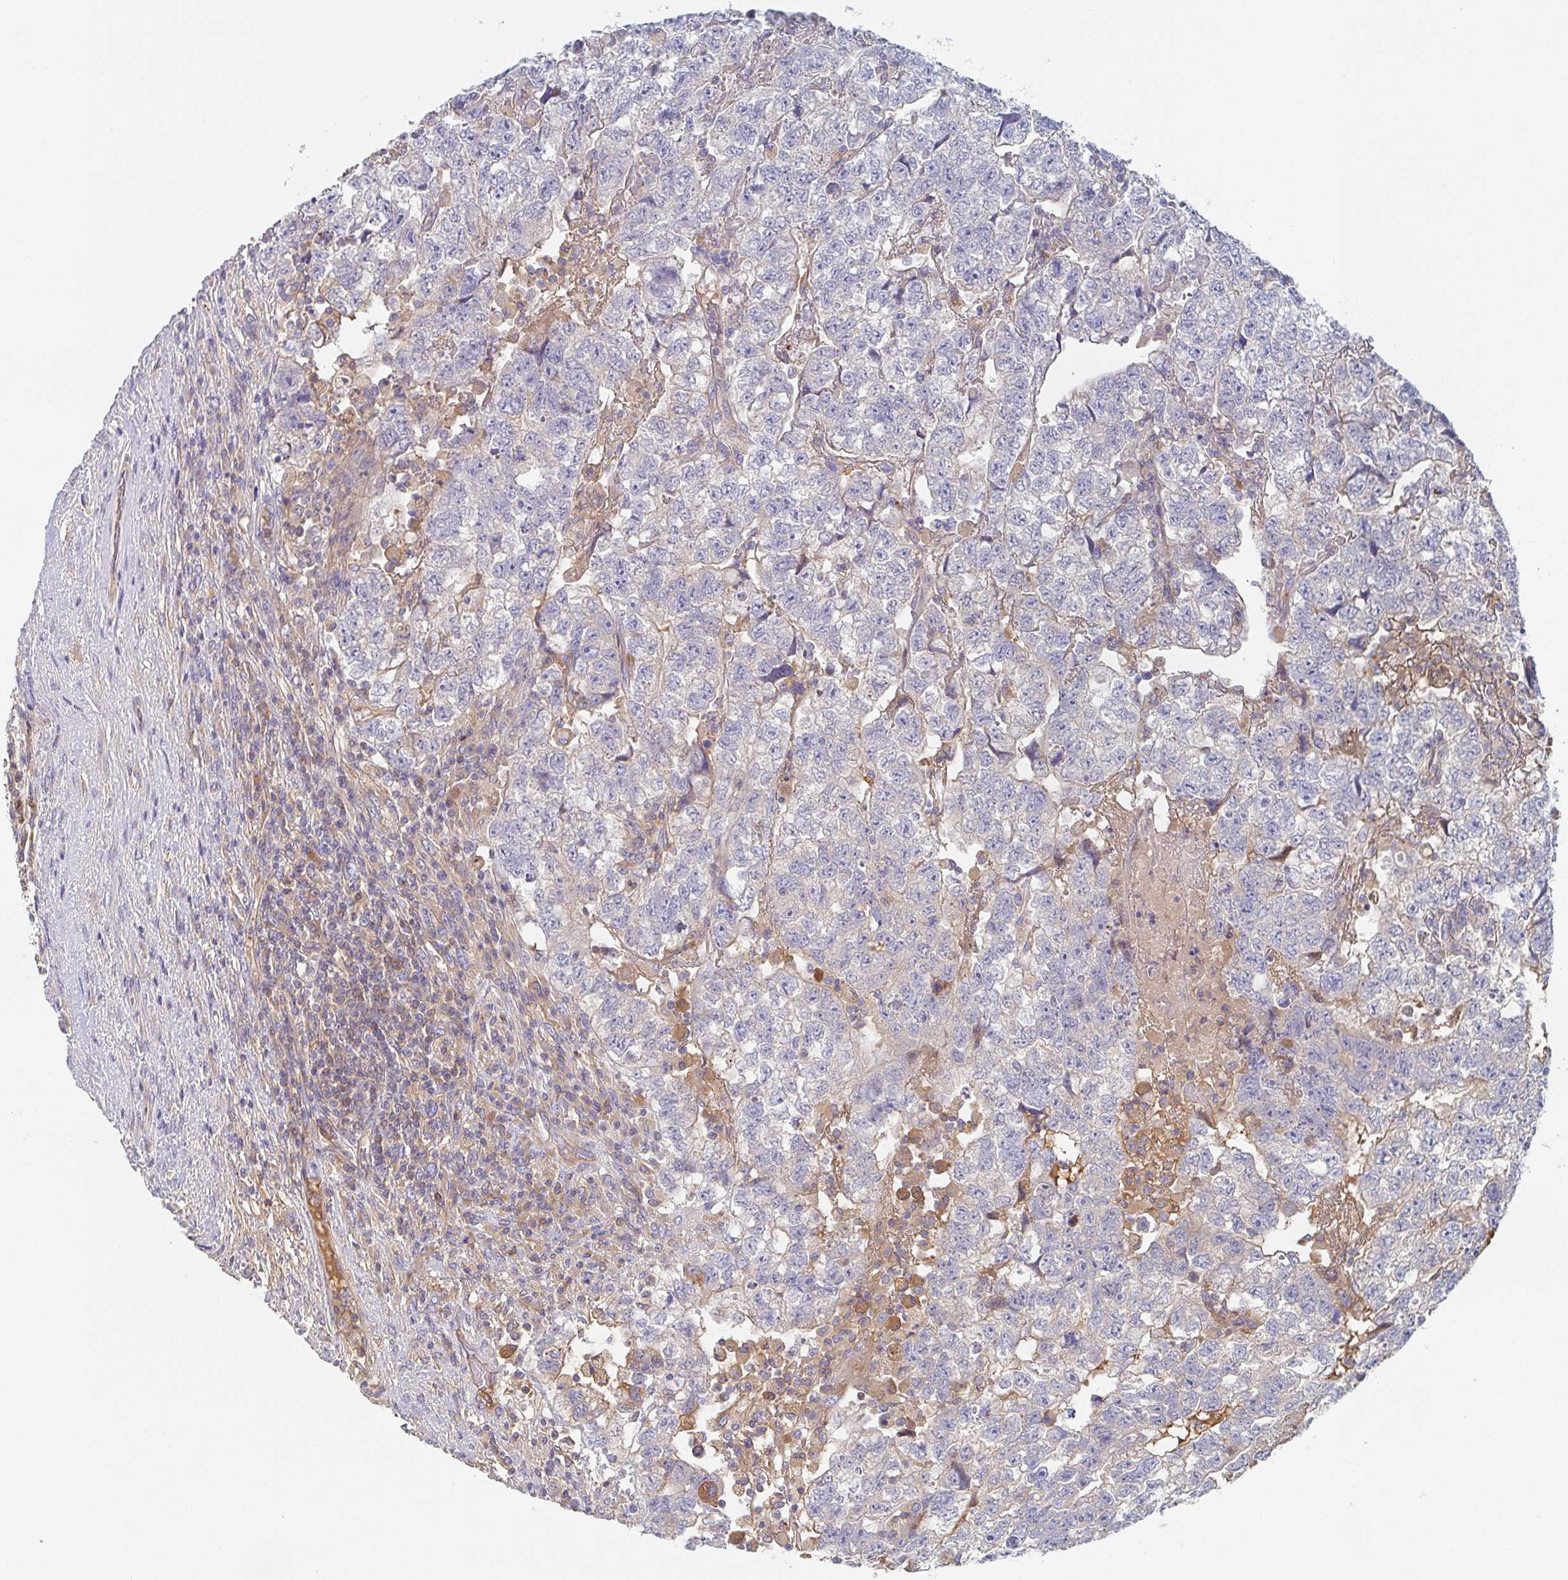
{"staining": {"intensity": "negative", "quantity": "none", "location": "none"}, "tissue": "testis cancer", "cell_type": "Tumor cells", "image_type": "cancer", "snomed": [{"axis": "morphology", "description": "Normal tissue, NOS"}, {"axis": "morphology", "description": "Carcinoma, Embryonal, NOS"}, {"axis": "topography", "description": "Testis"}], "caption": "Immunohistochemistry of human testis cancer (embryonal carcinoma) displays no positivity in tumor cells.", "gene": "AMPD2", "patient": {"sex": "male", "age": 36}}